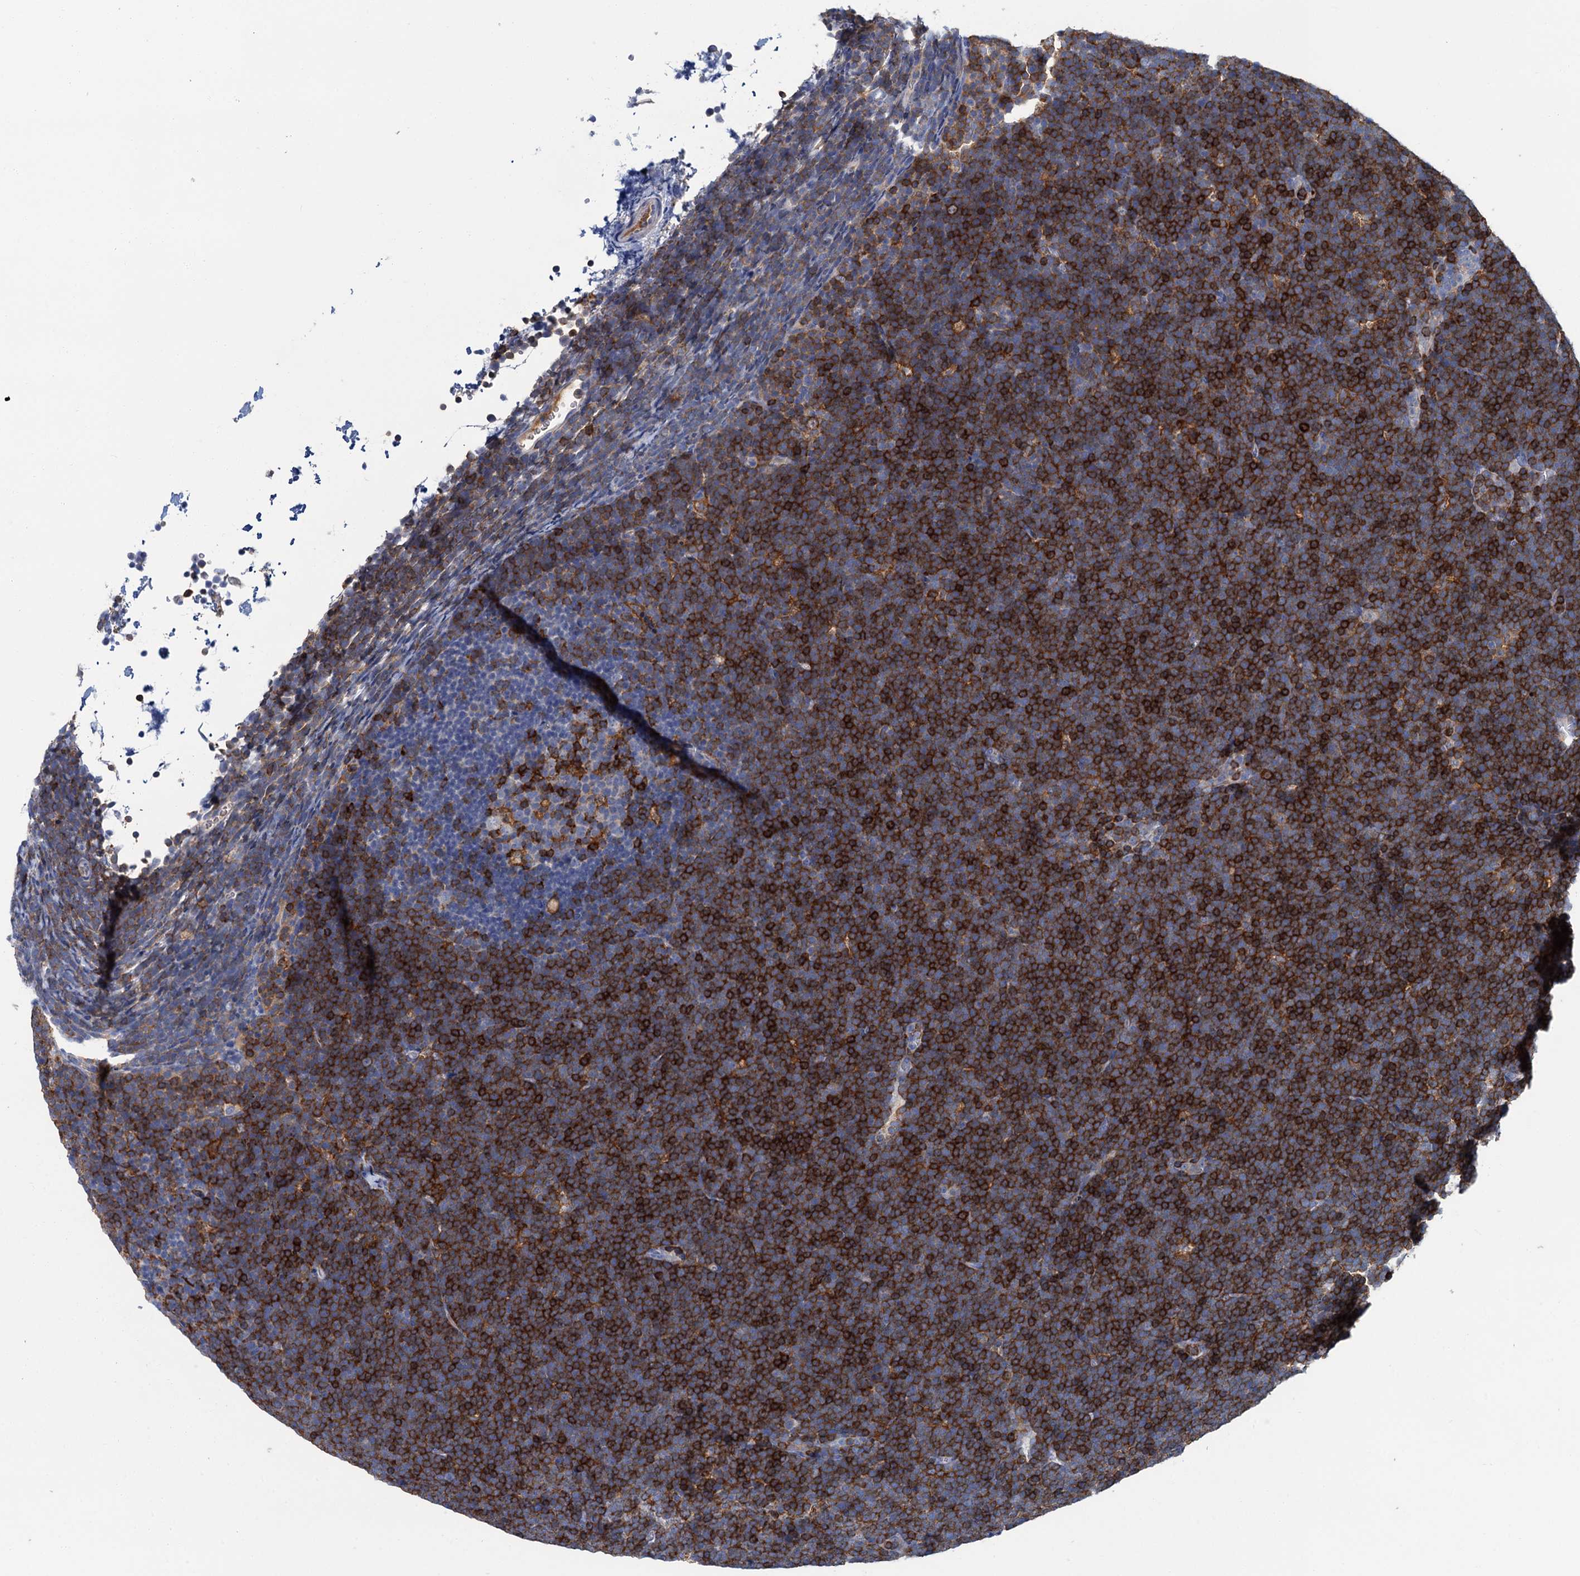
{"staining": {"intensity": "strong", "quantity": ">75%", "location": "cytoplasmic/membranous"}, "tissue": "lymphoma", "cell_type": "Tumor cells", "image_type": "cancer", "snomed": [{"axis": "morphology", "description": "Malignant lymphoma, non-Hodgkin's type, High grade"}, {"axis": "topography", "description": "Lymph node"}], "caption": "This is a micrograph of IHC staining of malignant lymphoma, non-Hodgkin's type (high-grade), which shows strong staining in the cytoplasmic/membranous of tumor cells.", "gene": "FGFR2", "patient": {"sex": "male", "age": 13}}